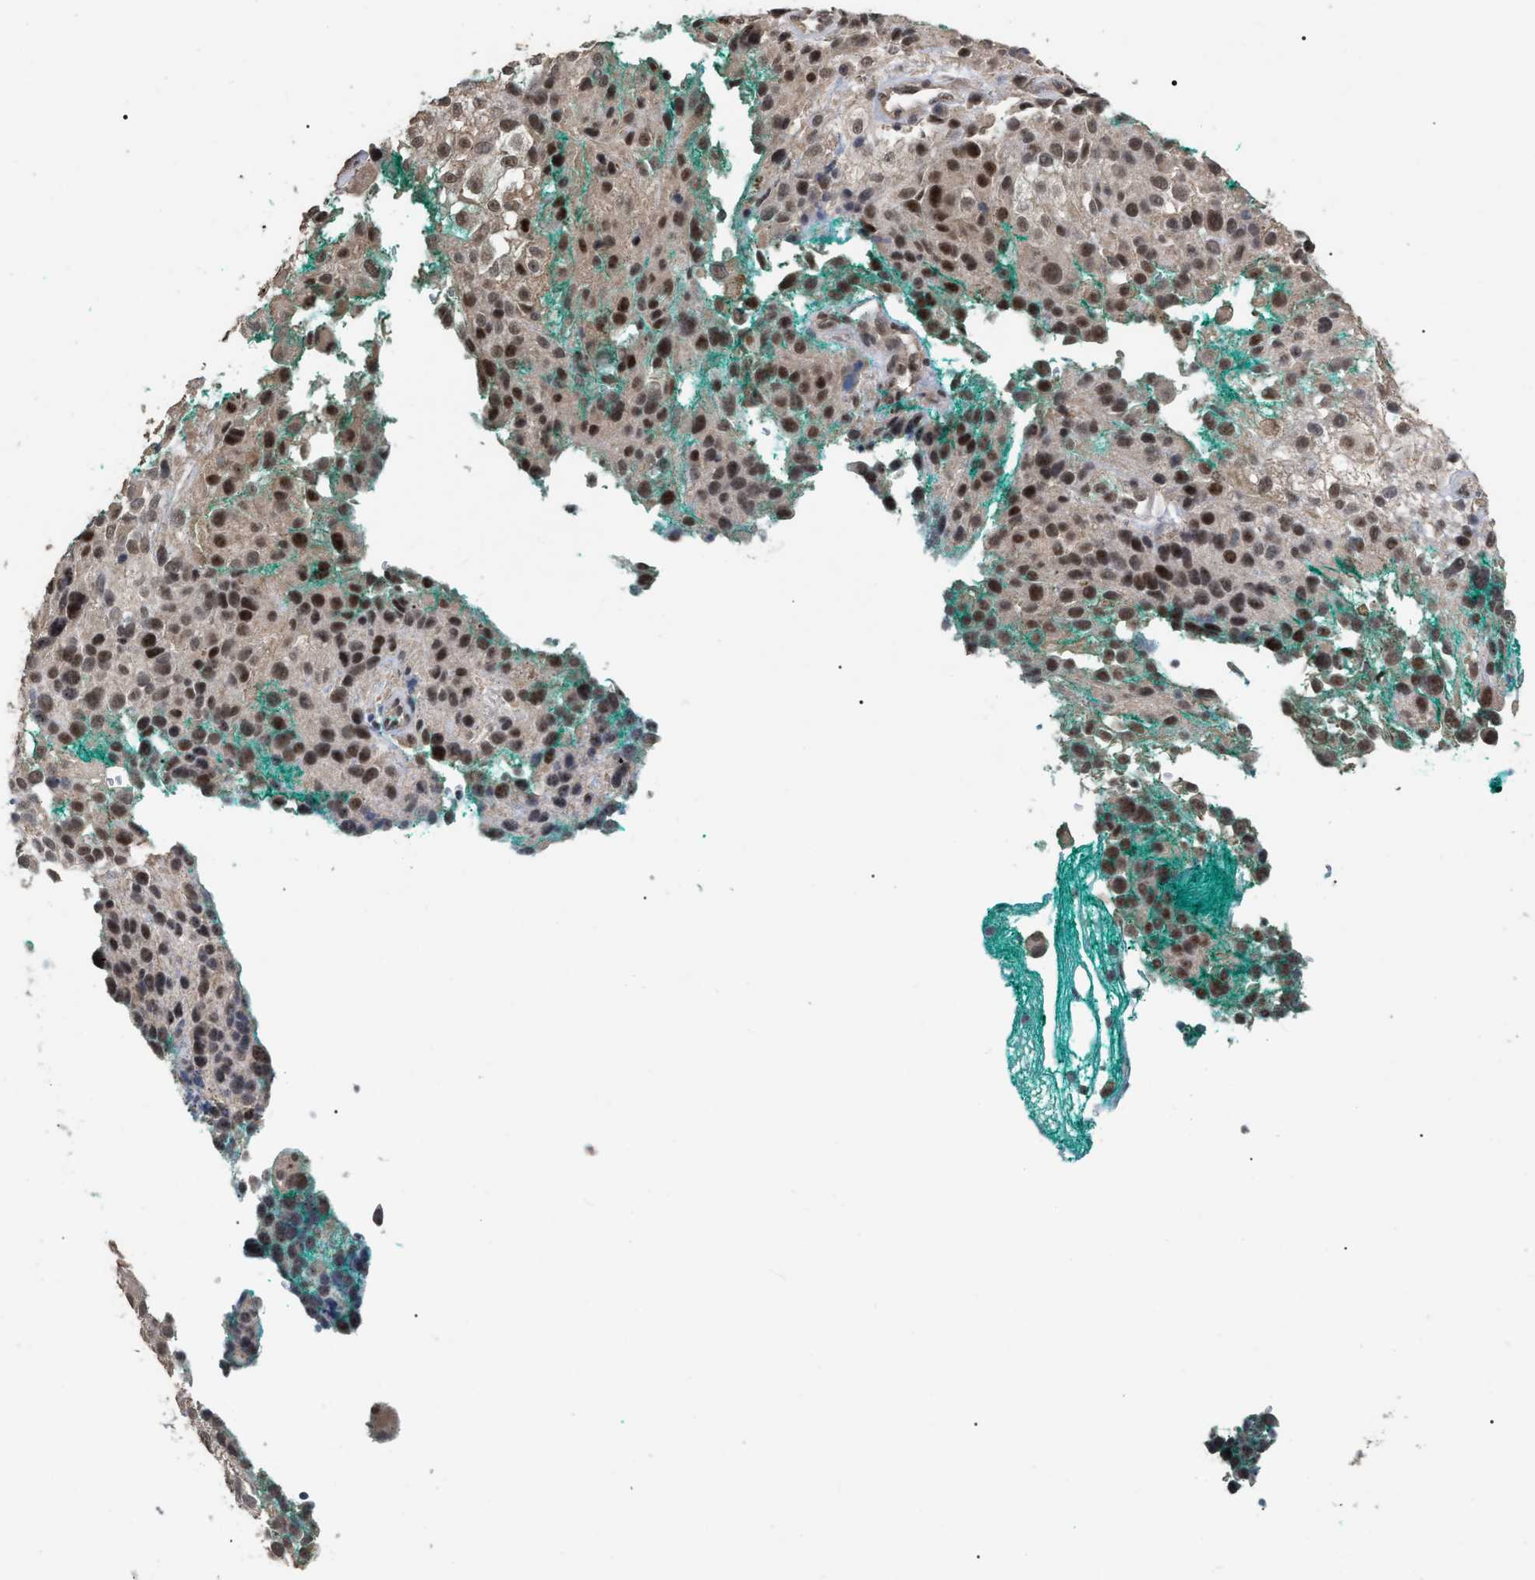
{"staining": {"intensity": "strong", "quantity": ">75%", "location": "nuclear"}, "tissue": "melanoma", "cell_type": "Tumor cells", "image_type": "cancer", "snomed": [{"axis": "morphology", "description": "Necrosis, NOS"}, {"axis": "morphology", "description": "Malignant melanoma, NOS"}, {"axis": "topography", "description": "Skin"}], "caption": "Immunohistochemistry photomicrograph of human melanoma stained for a protein (brown), which shows high levels of strong nuclear expression in approximately >75% of tumor cells.", "gene": "JAZF1", "patient": {"sex": "female", "age": 87}}